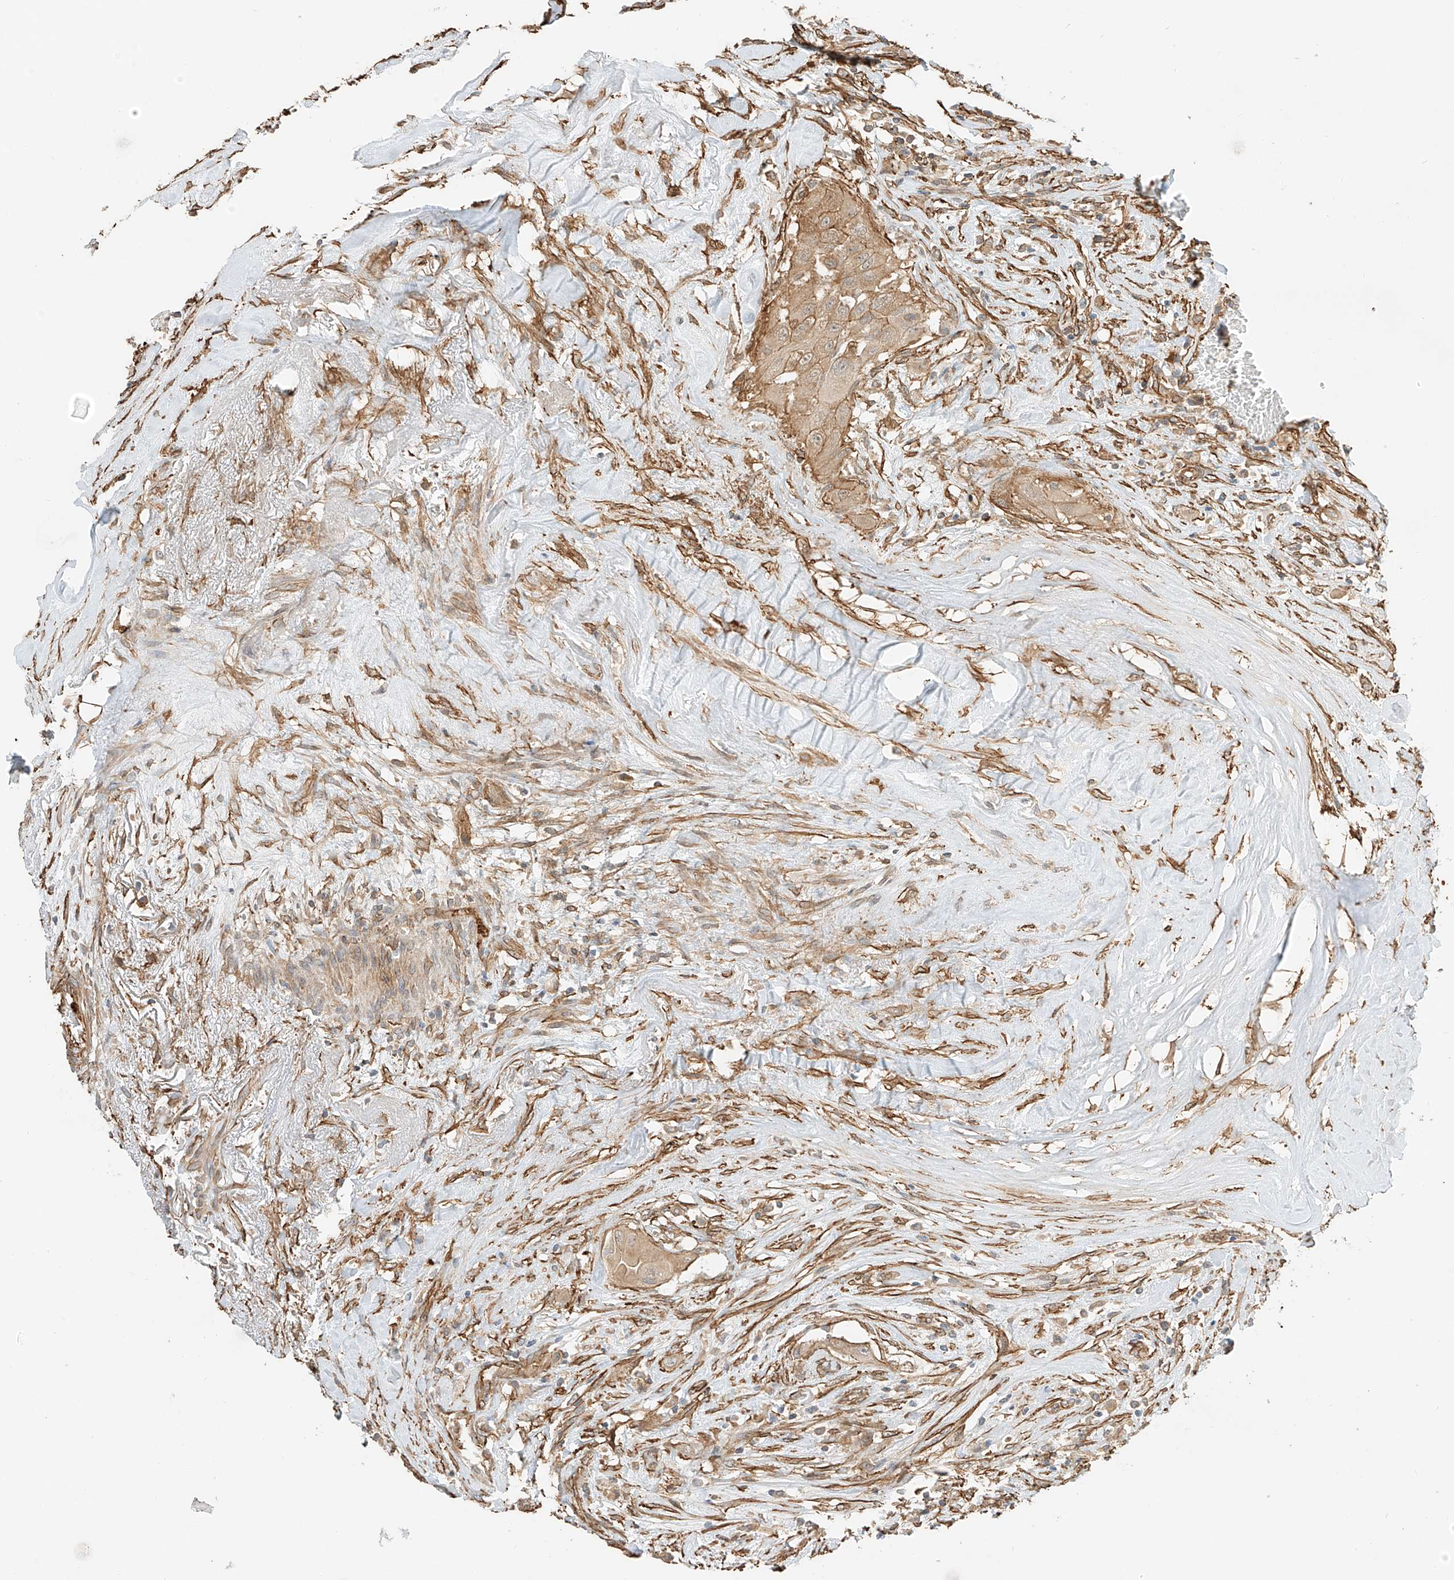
{"staining": {"intensity": "moderate", "quantity": ">75%", "location": "cytoplasmic/membranous"}, "tissue": "thyroid cancer", "cell_type": "Tumor cells", "image_type": "cancer", "snomed": [{"axis": "morphology", "description": "Papillary adenocarcinoma, NOS"}, {"axis": "topography", "description": "Thyroid gland"}], "caption": "Protein expression analysis of human papillary adenocarcinoma (thyroid) reveals moderate cytoplasmic/membranous positivity in approximately >75% of tumor cells.", "gene": "CSMD3", "patient": {"sex": "female", "age": 59}}